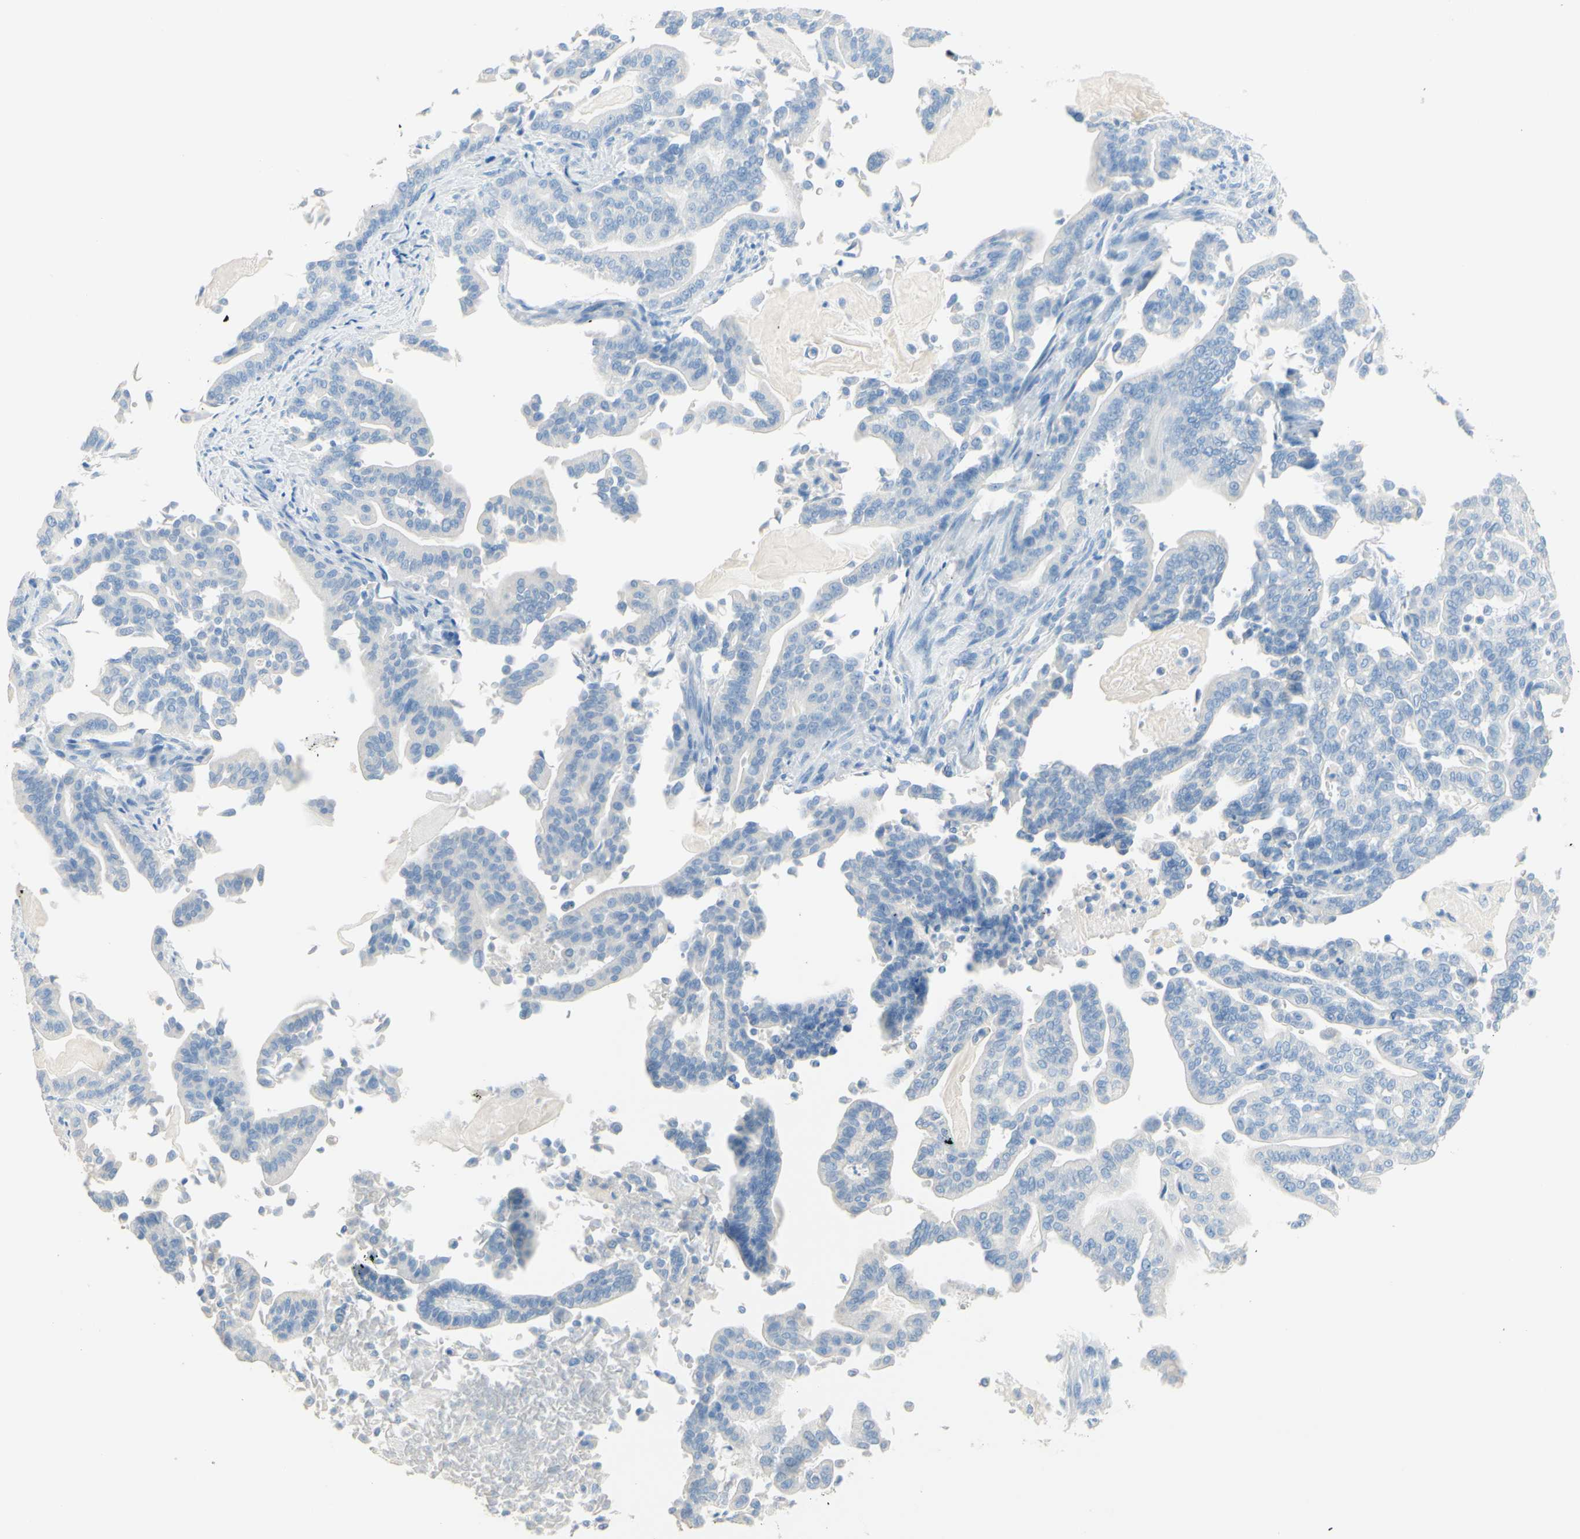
{"staining": {"intensity": "negative", "quantity": "none", "location": "none"}, "tissue": "pancreatic cancer", "cell_type": "Tumor cells", "image_type": "cancer", "snomed": [{"axis": "morphology", "description": "Adenocarcinoma, NOS"}, {"axis": "topography", "description": "Pancreas"}], "caption": "This micrograph is of adenocarcinoma (pancreatic) stained with immunohistochemistry to label a protein in brown with the nuclei are counter-stained blue. There is no positivity in tumor cells.", "gene": "IL6ST", "patient": {"sex": "male", "age": 63}}